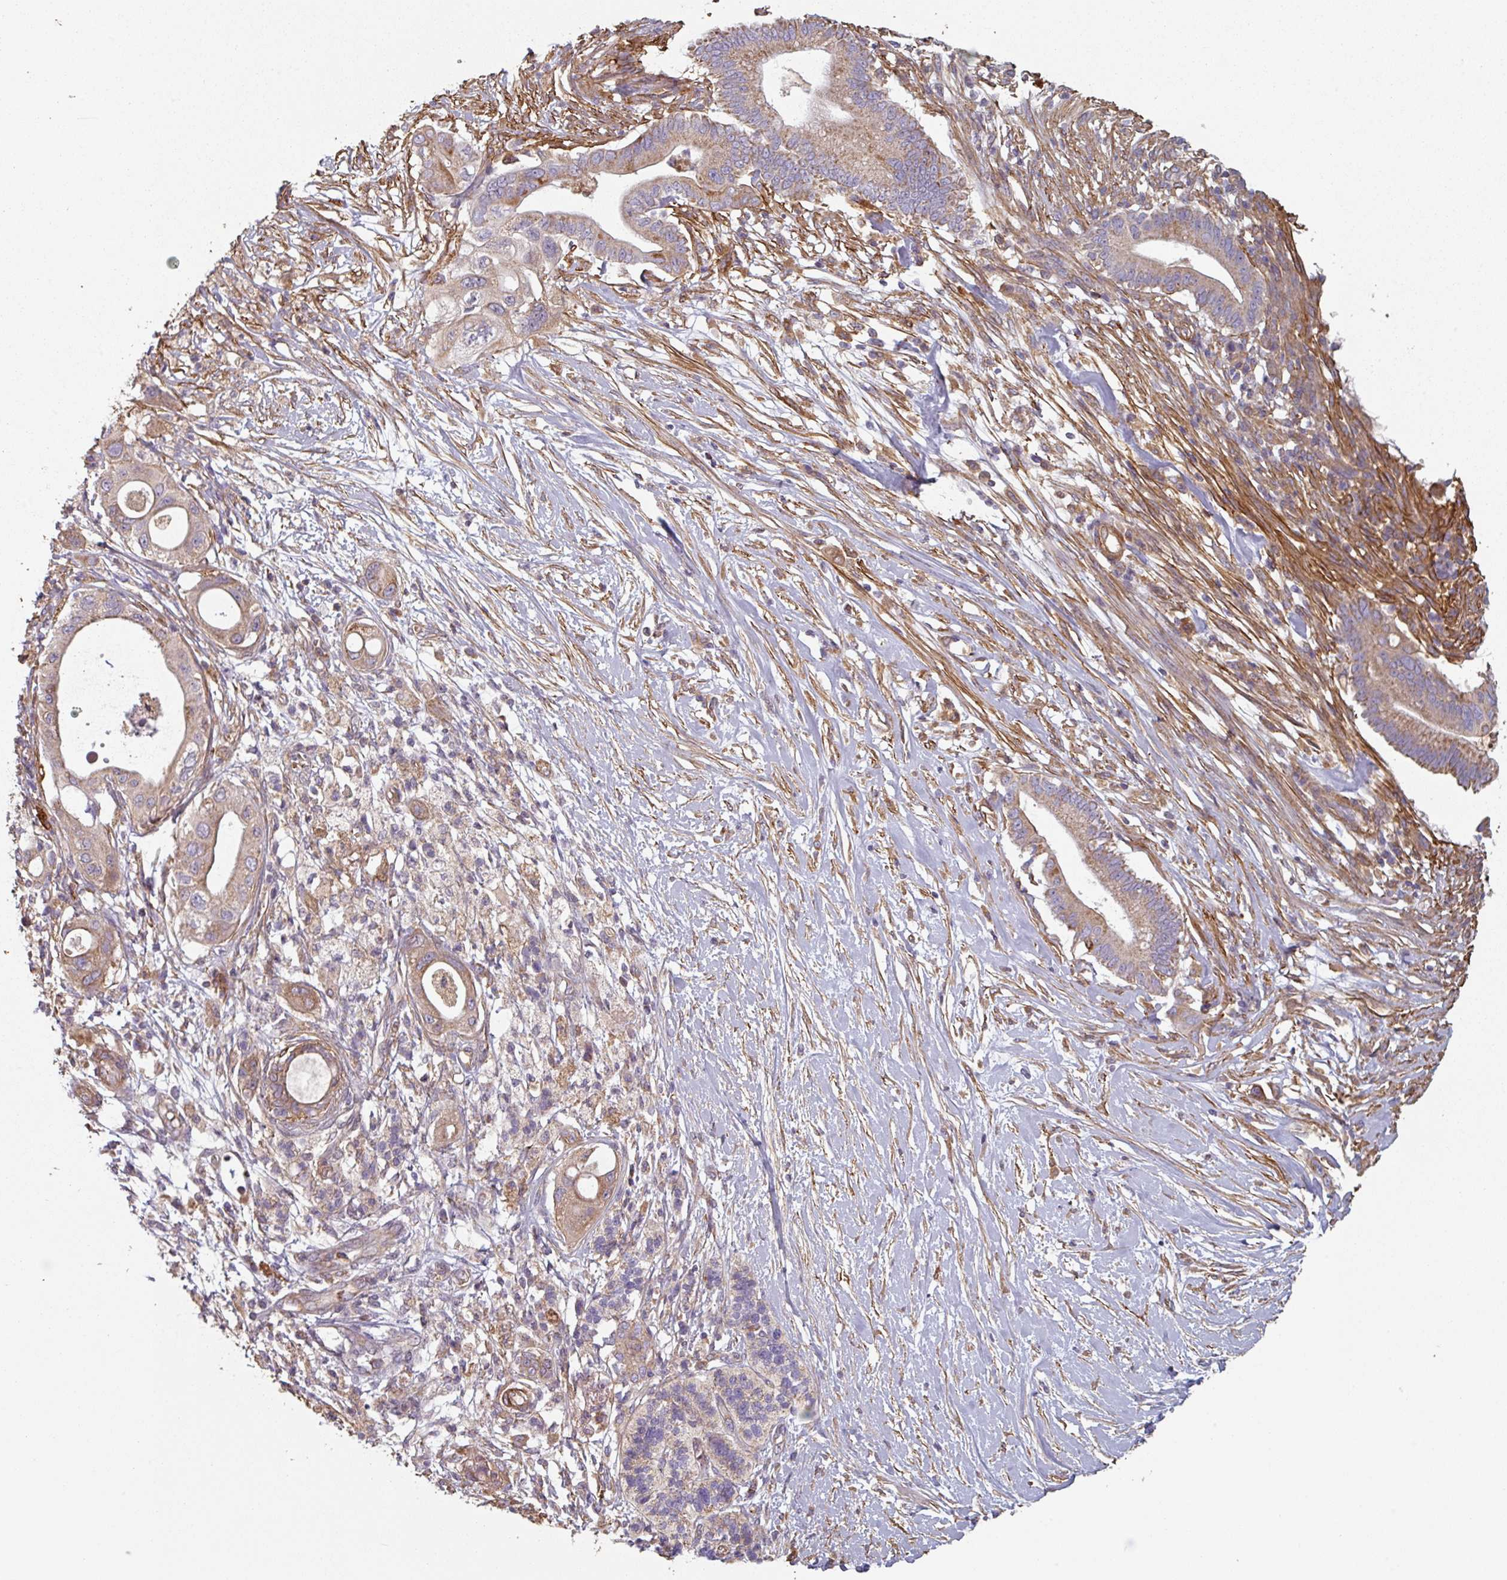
{"staining": {"intensity": "moderate", "quantity": ">75%", "location": "cytoplasmic/membranous"}, "tissue": "pancreatic cancer", "cell_type": "Tumor cells", "image_type": "cancer", "snomed": [{"axis": "morphology", "description": "Adenocarcinoma, NOS"}, {"axis": "topography", "description": "Pancreas"}], "caption": "This photomicrograph displays immunohistochemistry staining of pancreatic cancer (adenocarcinoma), with medium moderate cytoplasmic/membranous positivity in approximately >75% of tumor cells.", "gene": "GSTA4", "patient": {"sex": "male", "age": 68}}